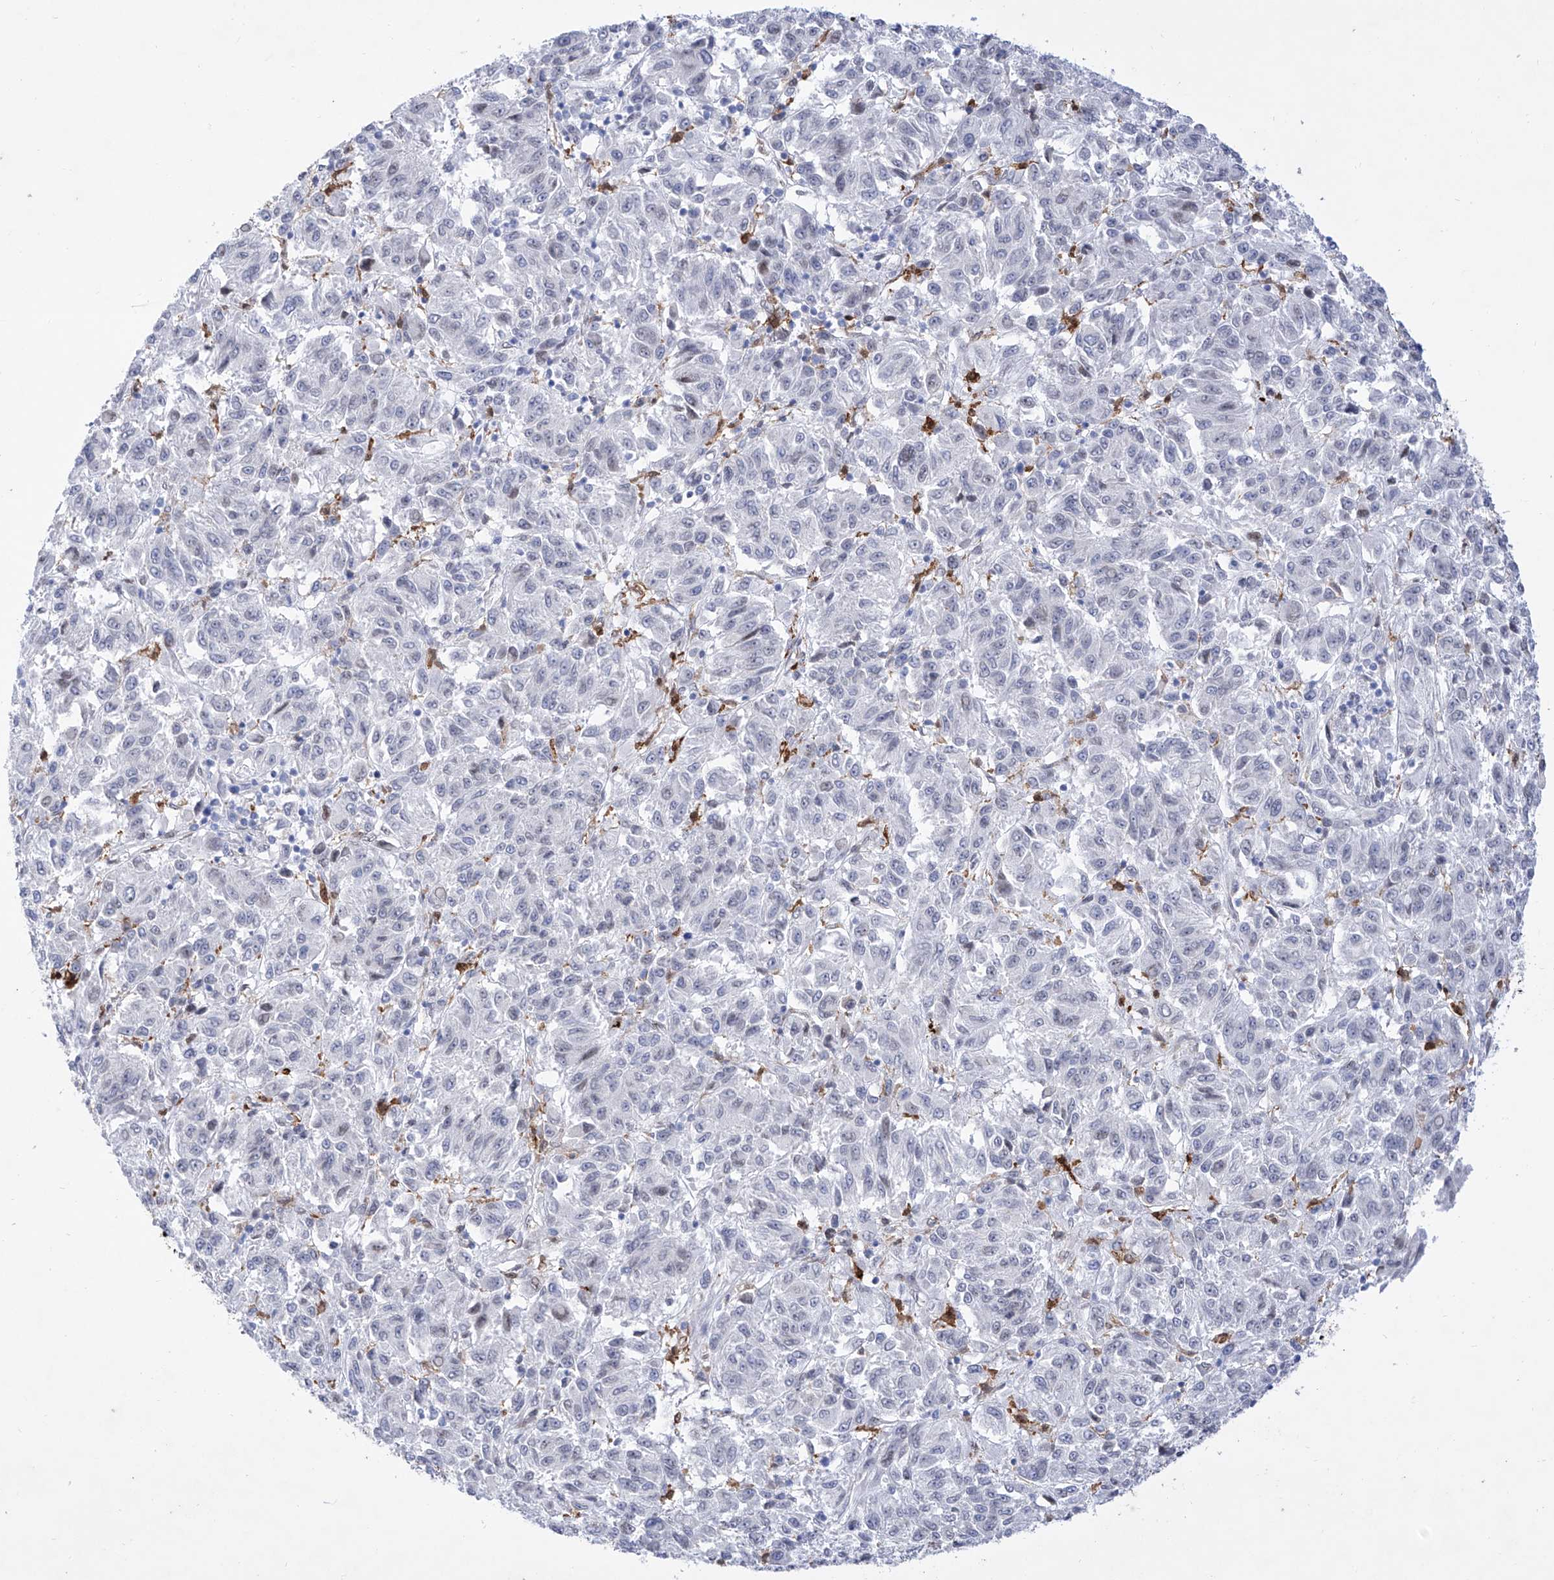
{"staining": {"intensity": "negative", "quantity": "none", "location": "none"}, "tissue": "melanoma", "cell_type": "Tumor cells", "image_type": "cancer", "snomed": [{"axis": "morphology", "description": "Malignant melanoma, Metastatic site"}, {"axis": "topography", "description": "Lung"}], "caption": "DAB (3,3'-diaminobenzidine) immunohistochemical staining of malignant melanoma (metastatic site) reveals no significant expression in tumor cells. Nuclei are stained in blue.", "gene": "LCLAT1", "patient": {"sex": "male", "age": 64}}